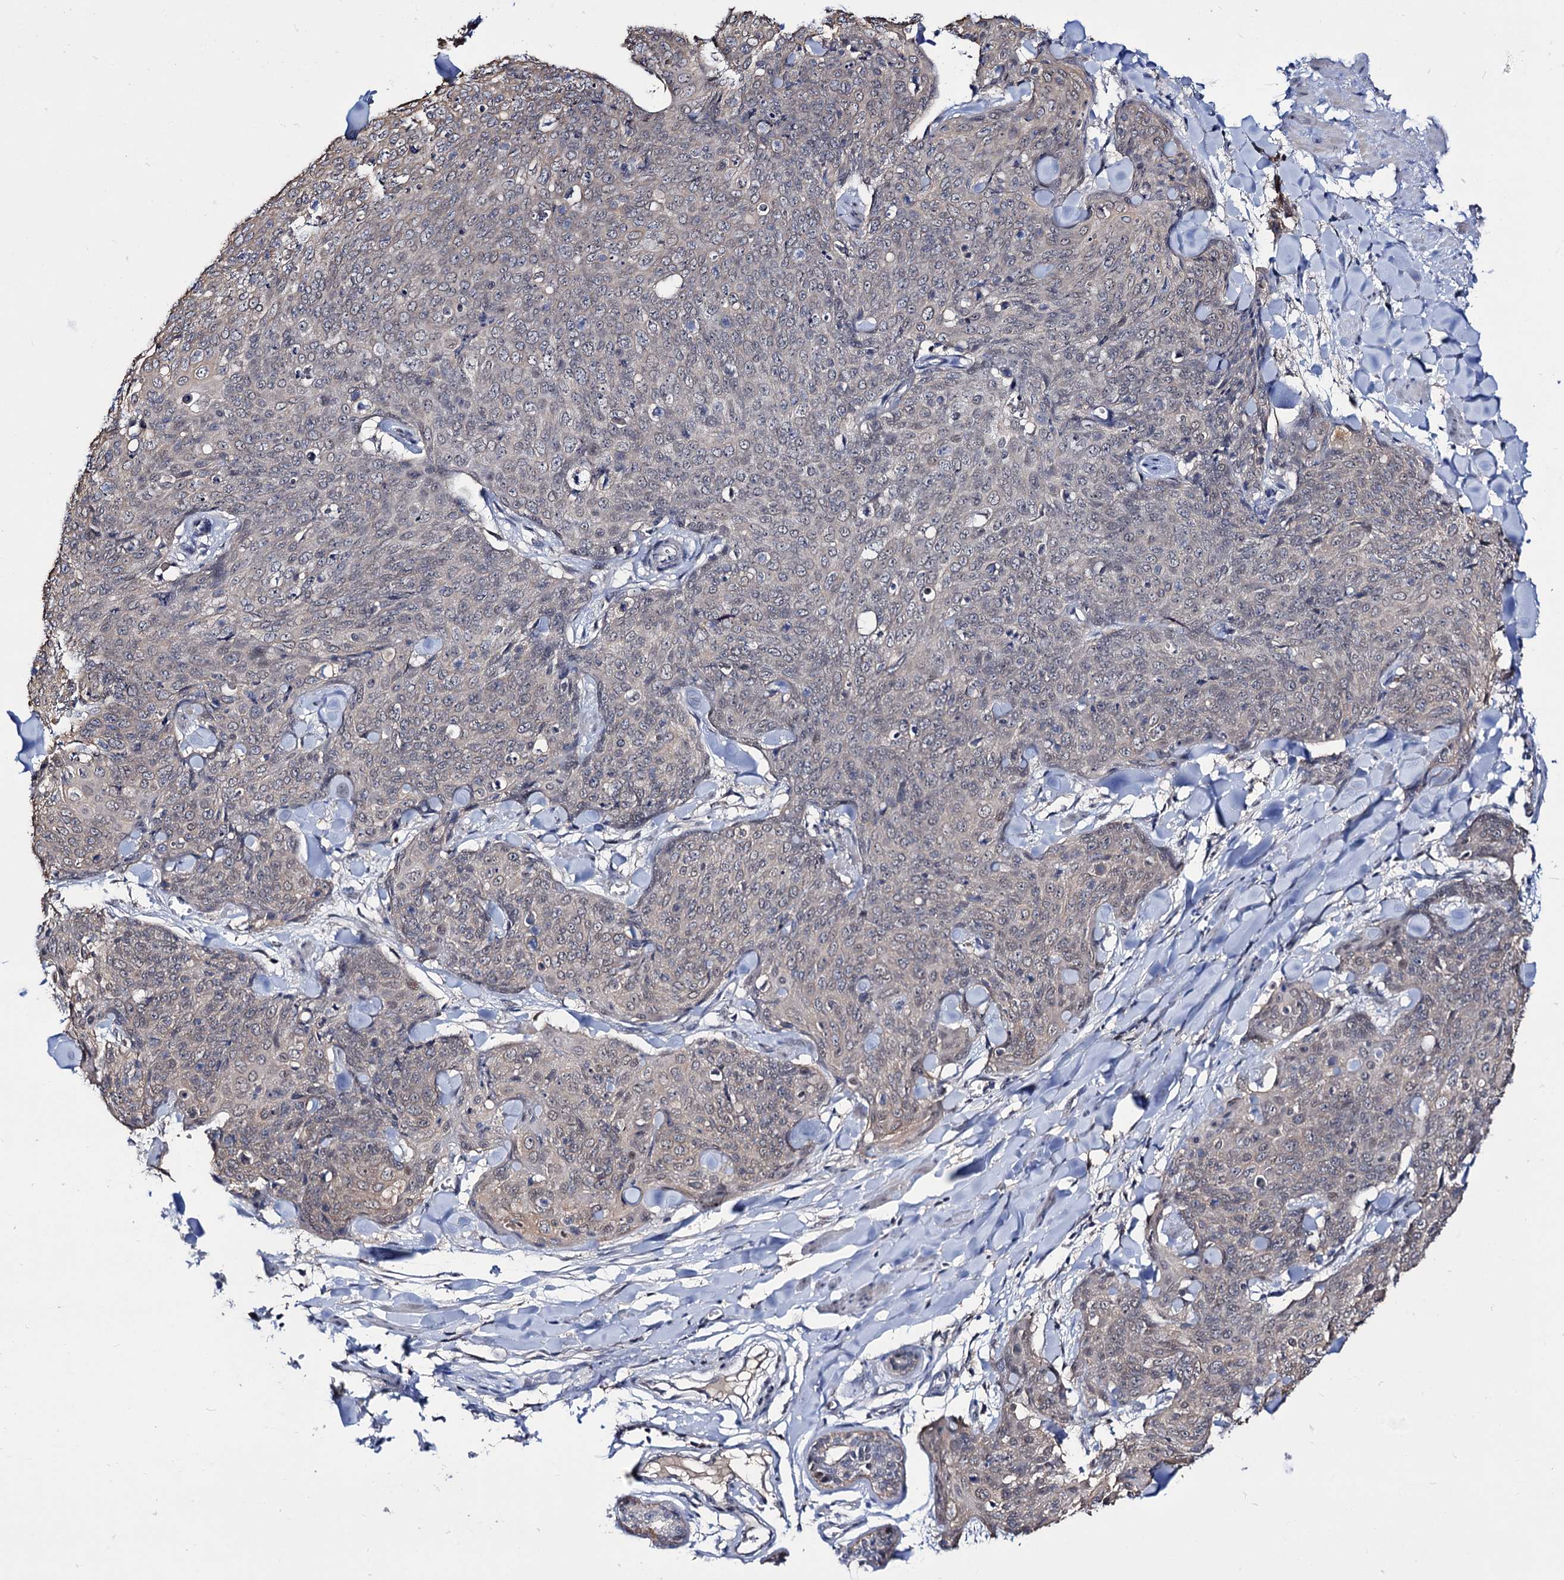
{"staining": {"intensity": "negative", "quantity": "none", "location": "none"}, "tissue": "skin cancer", "cell_type": "Tumor cells", "image_type": "cancer", "snomed": [{"axis": "morphology", "description": "Squamous cell carcinoma, NOS"}, {"axis": "topography", "description": "Skin"}, {"axis": "topography", "description": "Vulva"}], "caption": "Tumor cells are negative for protein expression in human skin cancer (squamous cell carcinoma). The staining was performed using DAB to visualize the protein expression in brown, while the nuclei were stained in blue with hematoxylin (Magnification: 20x).", "gene": "NEK10", "patient": {"sex": "female", "age": 85}}